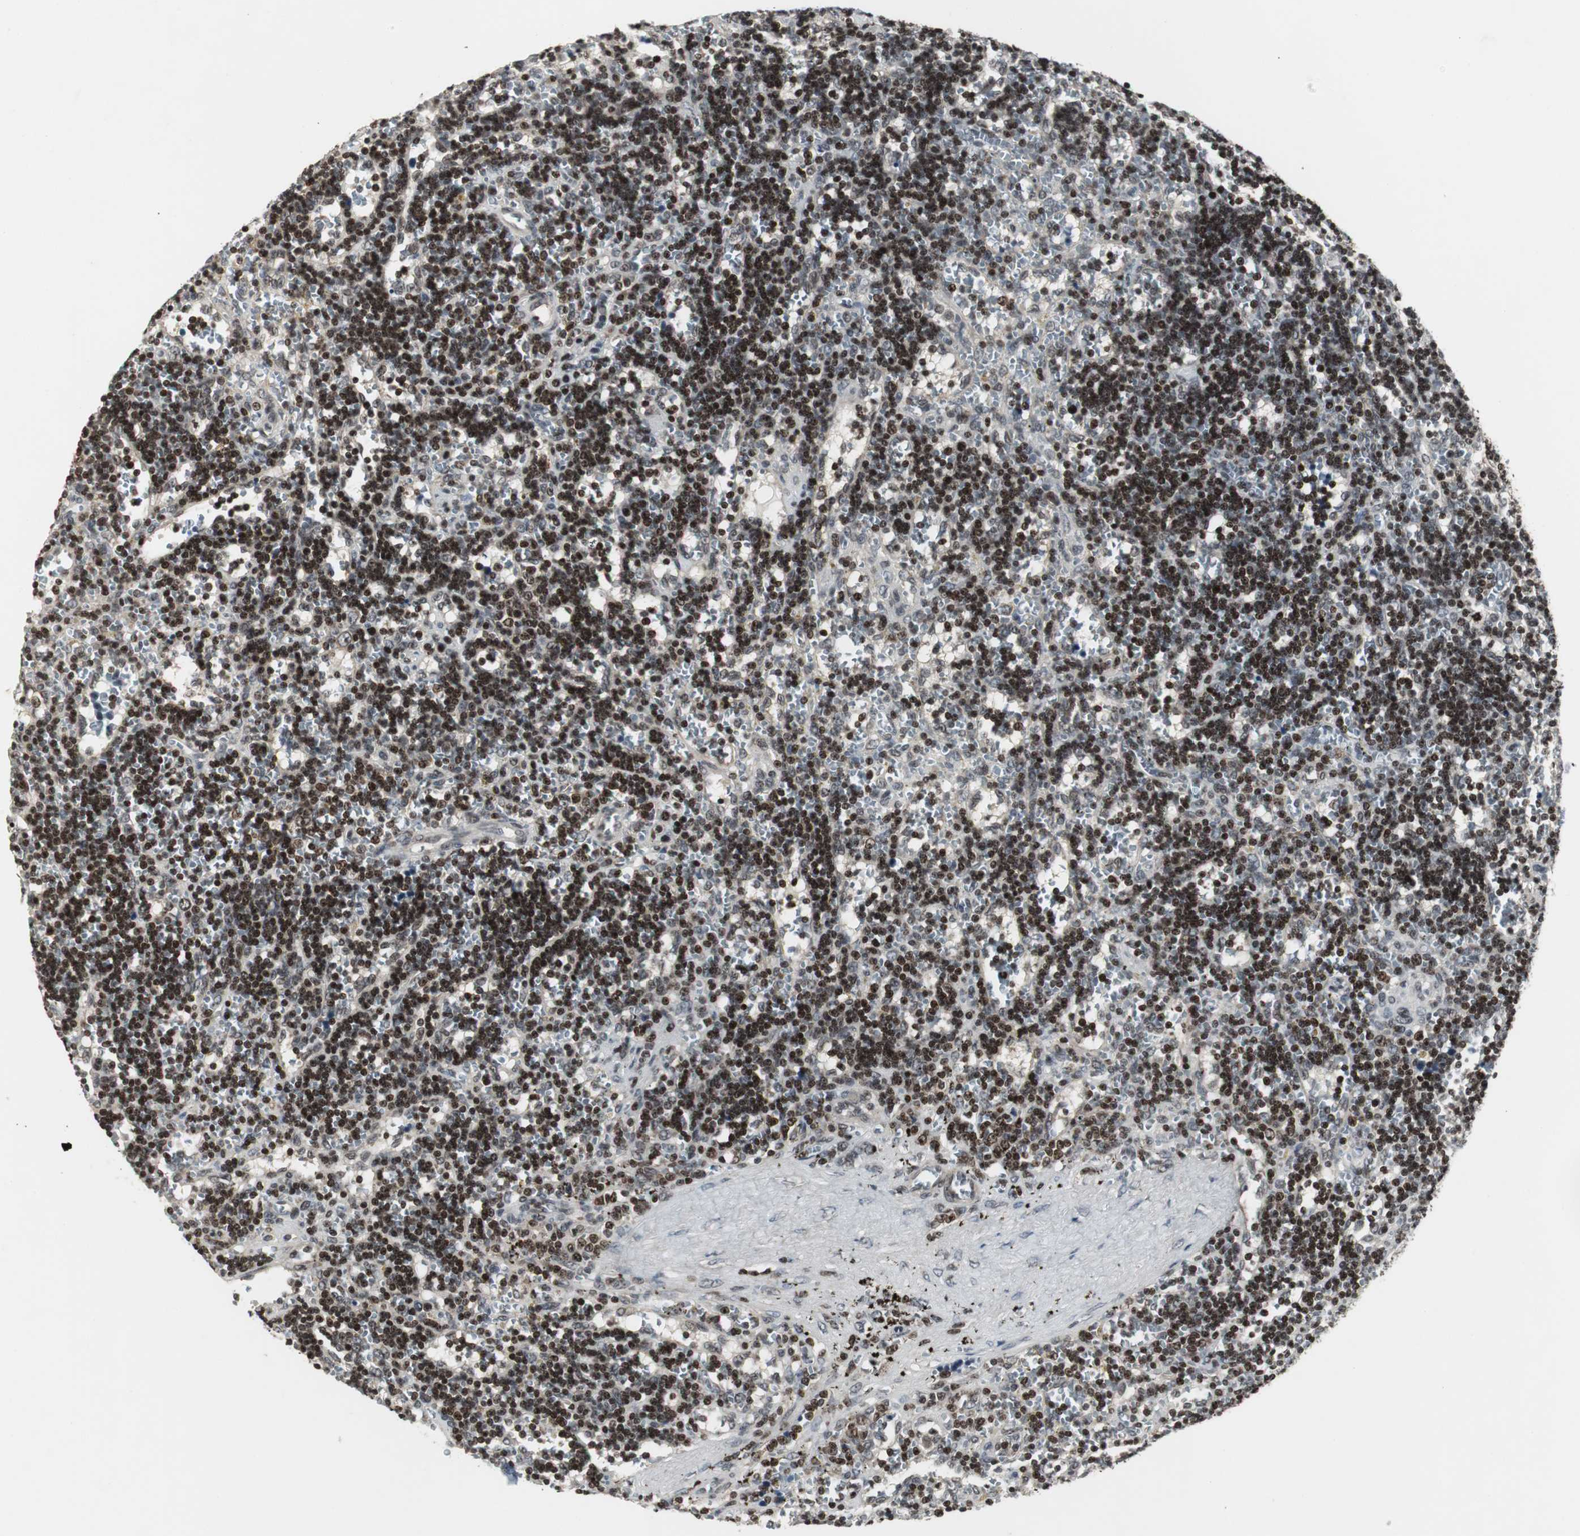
{"staining": {"intensity": "strong", "quantity": "25%-75%", "location": "nuclear"}, "tissue": "lymphoma", "cell_type": "Tumor cells", "image_type": "cancer", "snomed": [{"axis": "morphology", "description": "Malignant lymphoma, non-Hodgkin's type, Low grade"}, {"axis": "topography", "description": "Spleen"}], "caption": "Strong nuclear expression is present in approximately 25%-75% of tumor cells in lymphoma.", "gene": "MPG", "patient": {"sex": "male", "age": 60}}